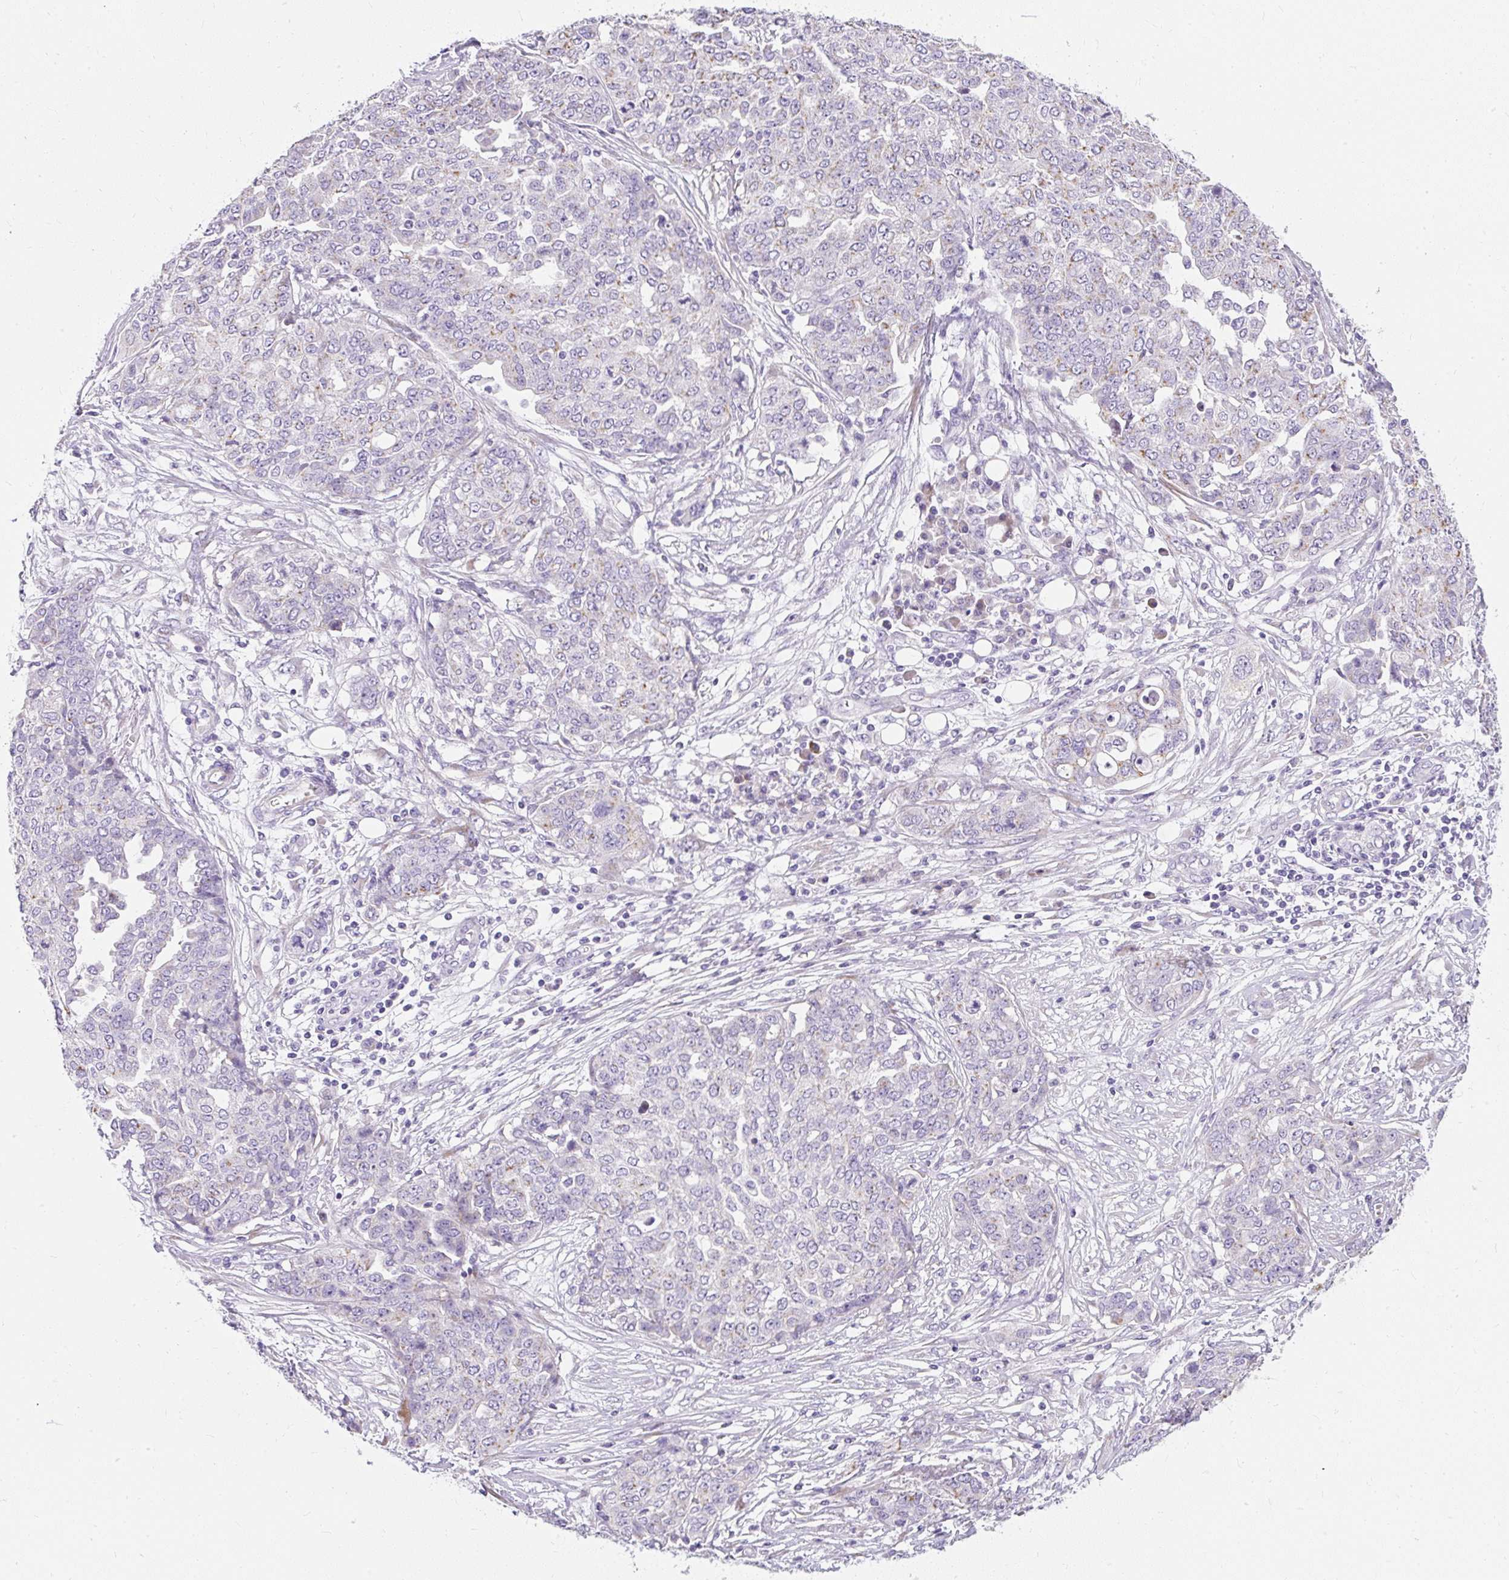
{"staining": {"intensity": "weak", "quantity": "25%-75%", "location": "cytoplasmic/membranous"}, "tissue": "ovarian cancer", "cell_type": "Tumor cells", "image_type": "cancer", "snomed": [{"axis": "morphology", "description": "Cystadenocarcinoma, serous, NOS"}, {"axis": "topography", "description": "Soft tissue"}, {"axis": "topography", "description": "Ovary"}], "caption": "Ovarian cancer (serous cystadenocarcinoma) was stained to show a protein in brown. There is low levels of weak cytoplasmic/membranous staining in about 25%-75% of tumor cells.", "gene": "DTX4", "patient": {"sex": "female", "age": 57}}